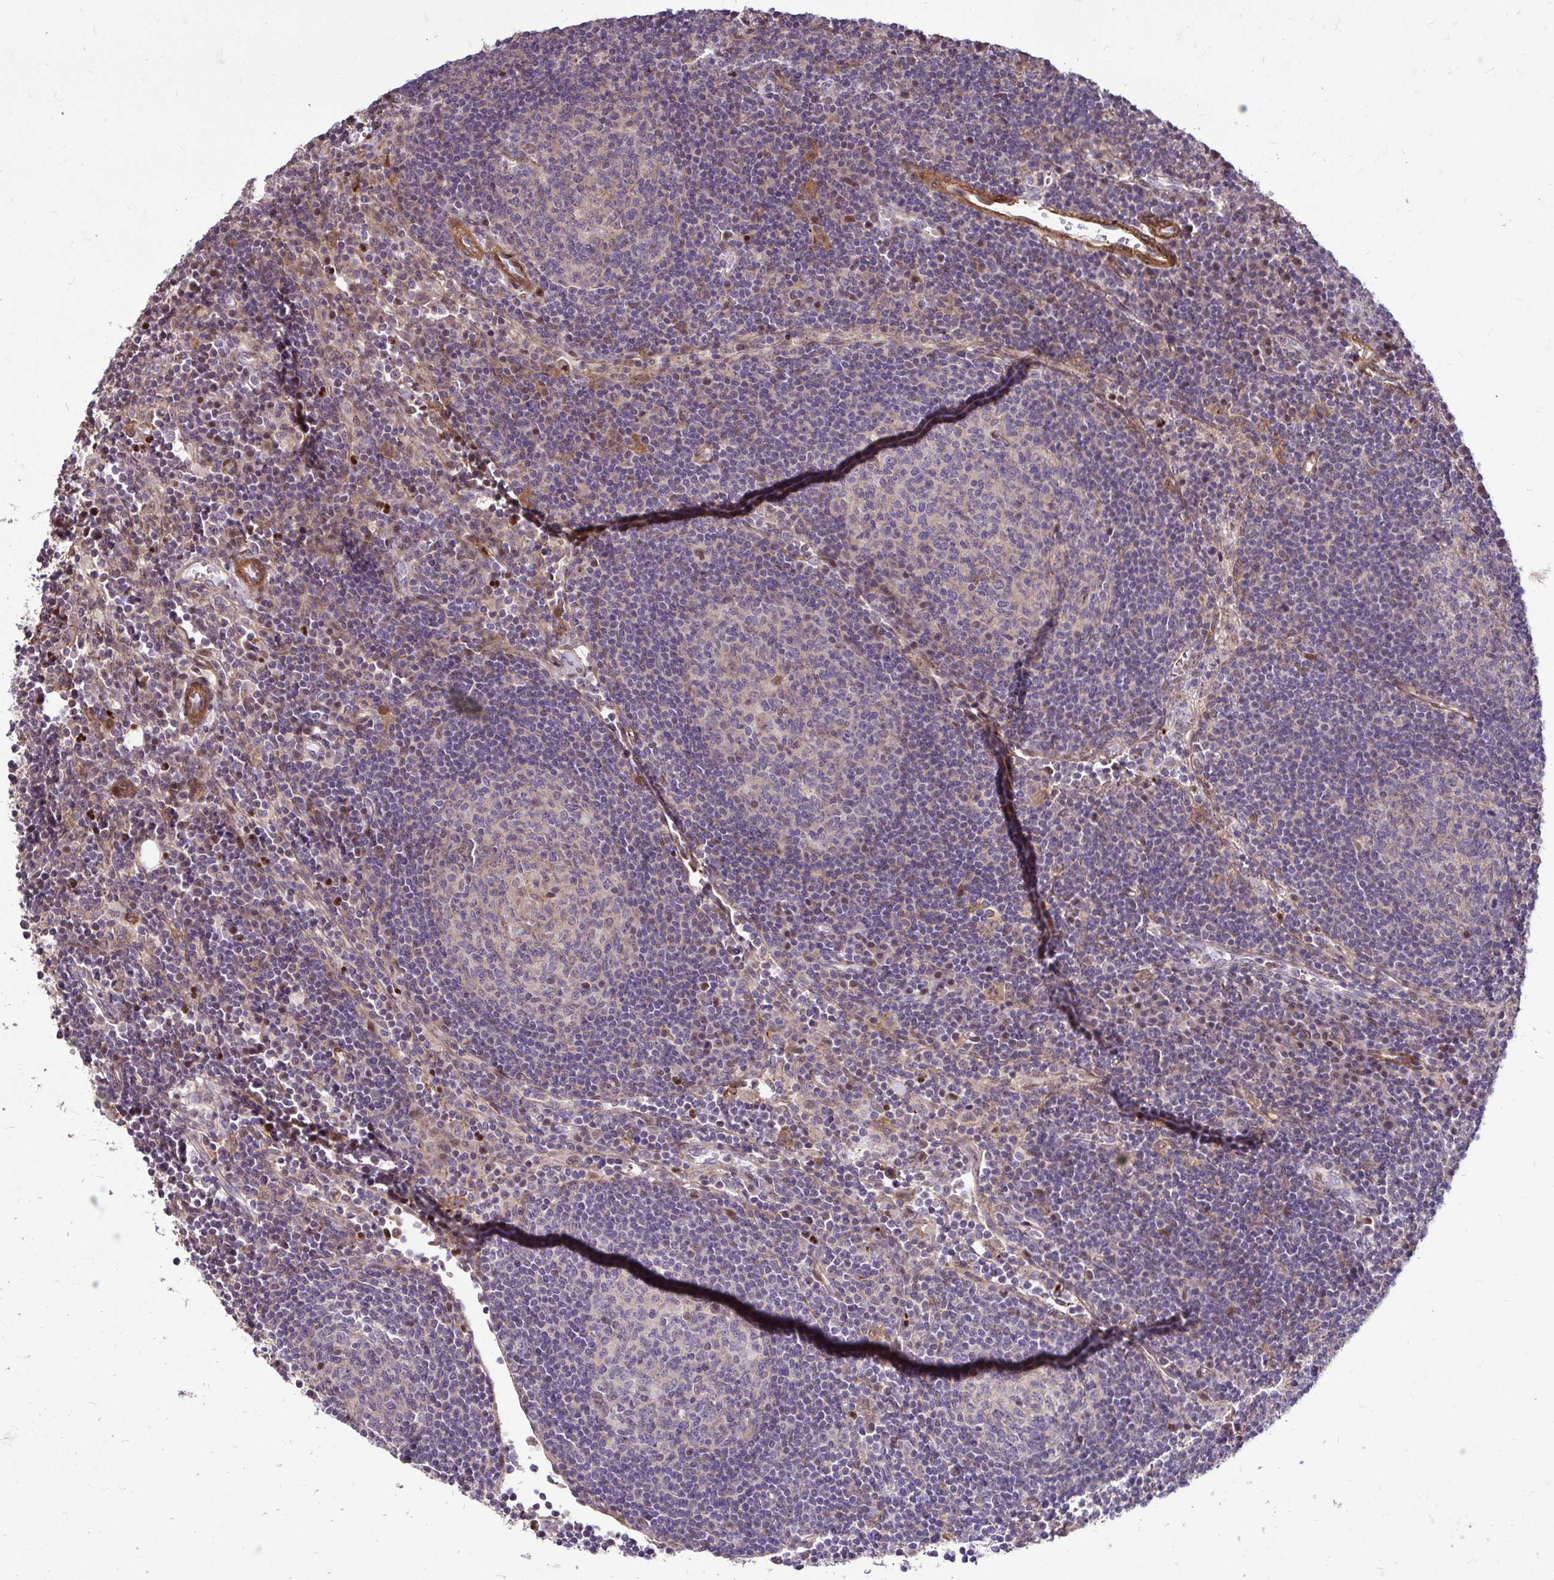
{"staining": {"intensity": "negative", "quantity": "none", "location": "none"}, "tissue": "lymph node", "cell_type": "Germinal center cells", "image_type": "normal", "snomed": [{"axis": "morphology", "description": "Normal tissue, NOS"}, {"axis": "topography", "description": "Lymph node"}], "caption": "Immunohistochemistry (IHC) micrograph of unremarkable lymph node: lymph node stained with DAB (3,3'-diaminobenzidine) exhibits no significant protein expression in germinal center cells.", "gene": "TRIP6", "patient": {"sex": "male", "age": 67}}